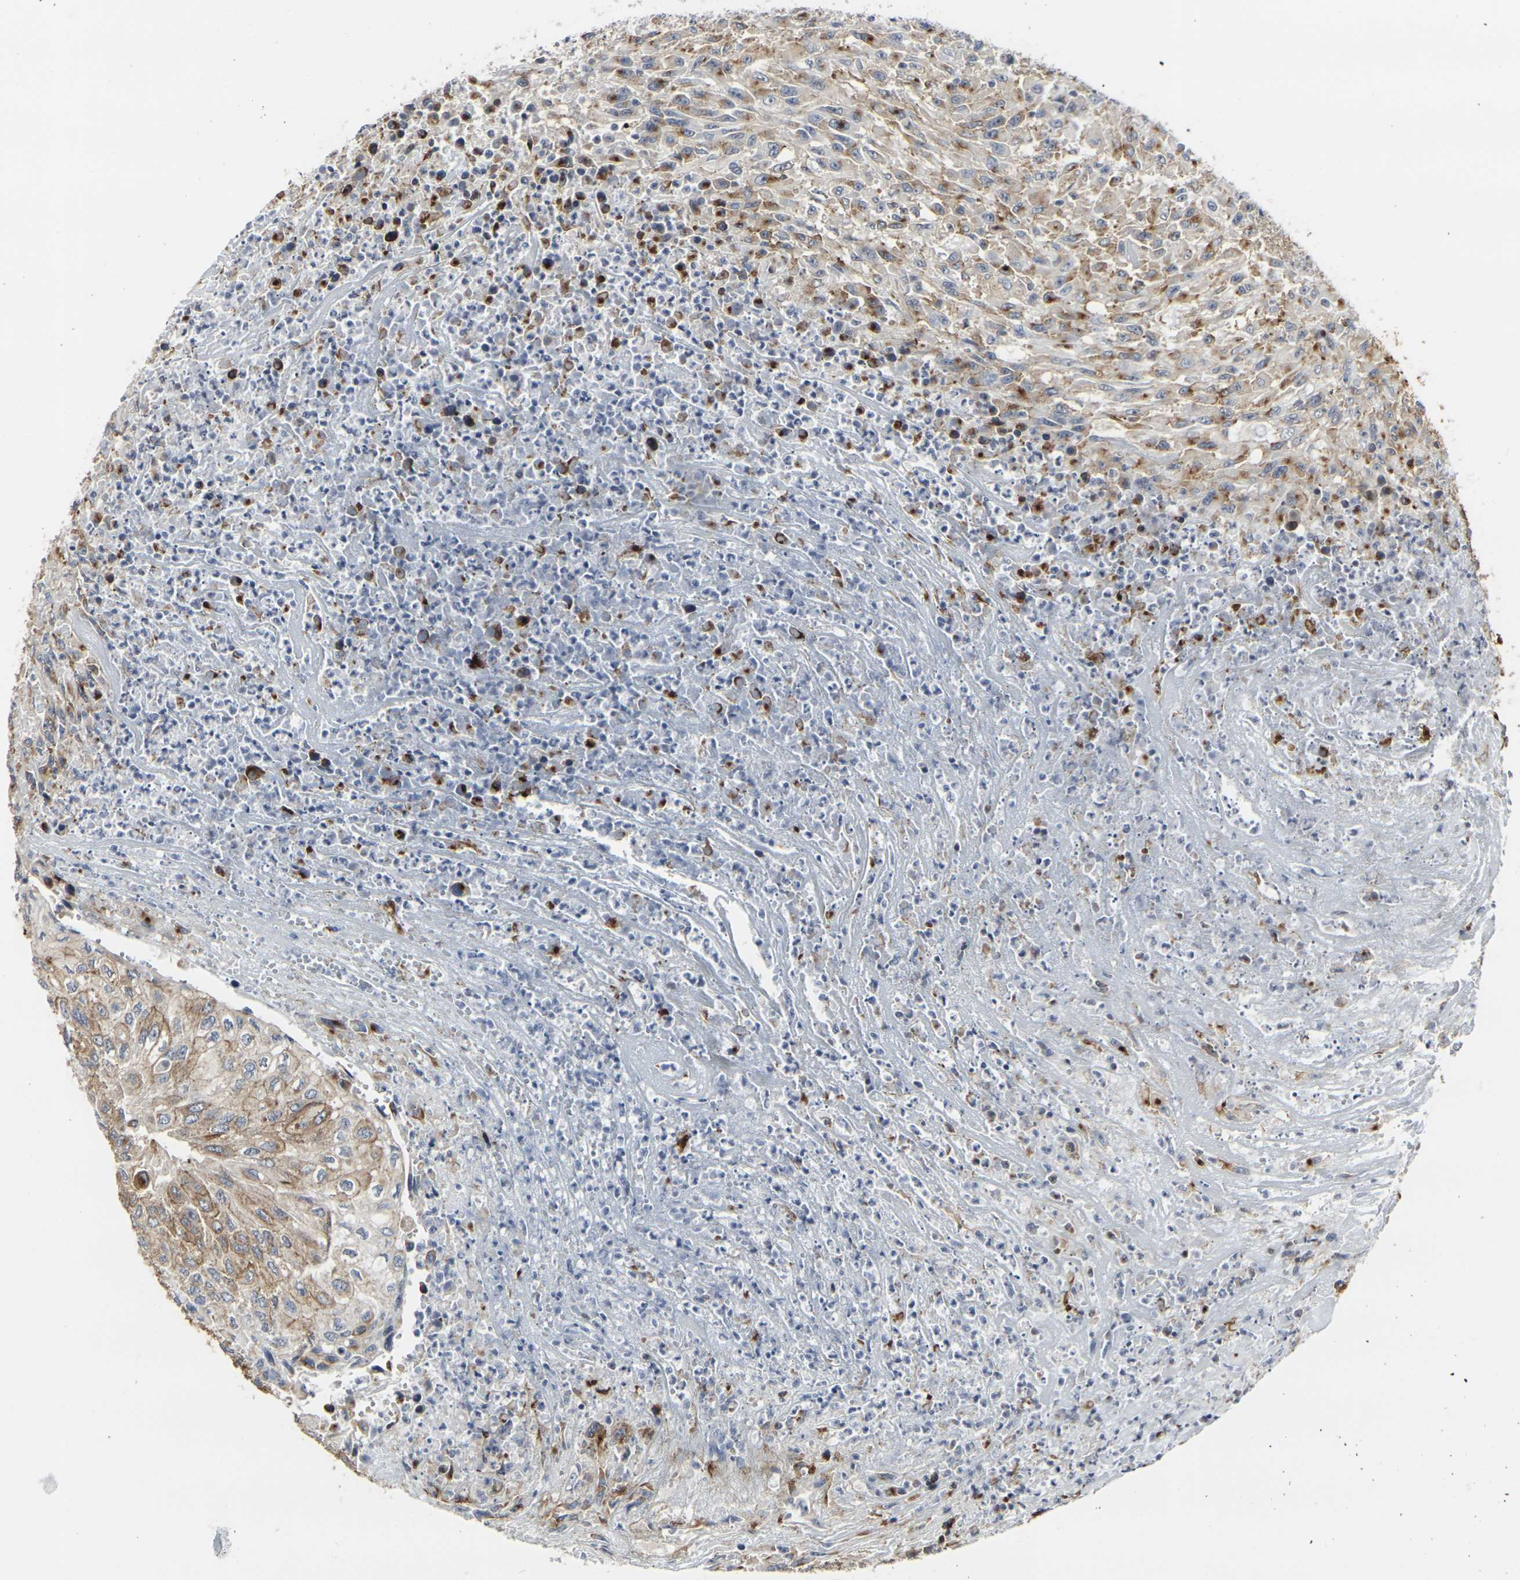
{"staining": {"intensity": "moderate", "quantity": ">75%", "location": "cytoplasmic/membranous"}, "tissue": "urothelial cancer", "cell_type": "Tumor cells", "image_type": "cancer", "snomed": [{"axis": "morphology", "description": "Urothelial carcinoma, High grade"}, {"axis": "topography", "description": "Urinary bladder"}], "caption": "Human high-grade urothelial carcinoma stained with a brown dye demonstrates moderate cytoplasmic/membranous positive expression in about >75% of tumor cells.", "gene": "MYOF", "patient": {"sex": "male", "age": 66}}